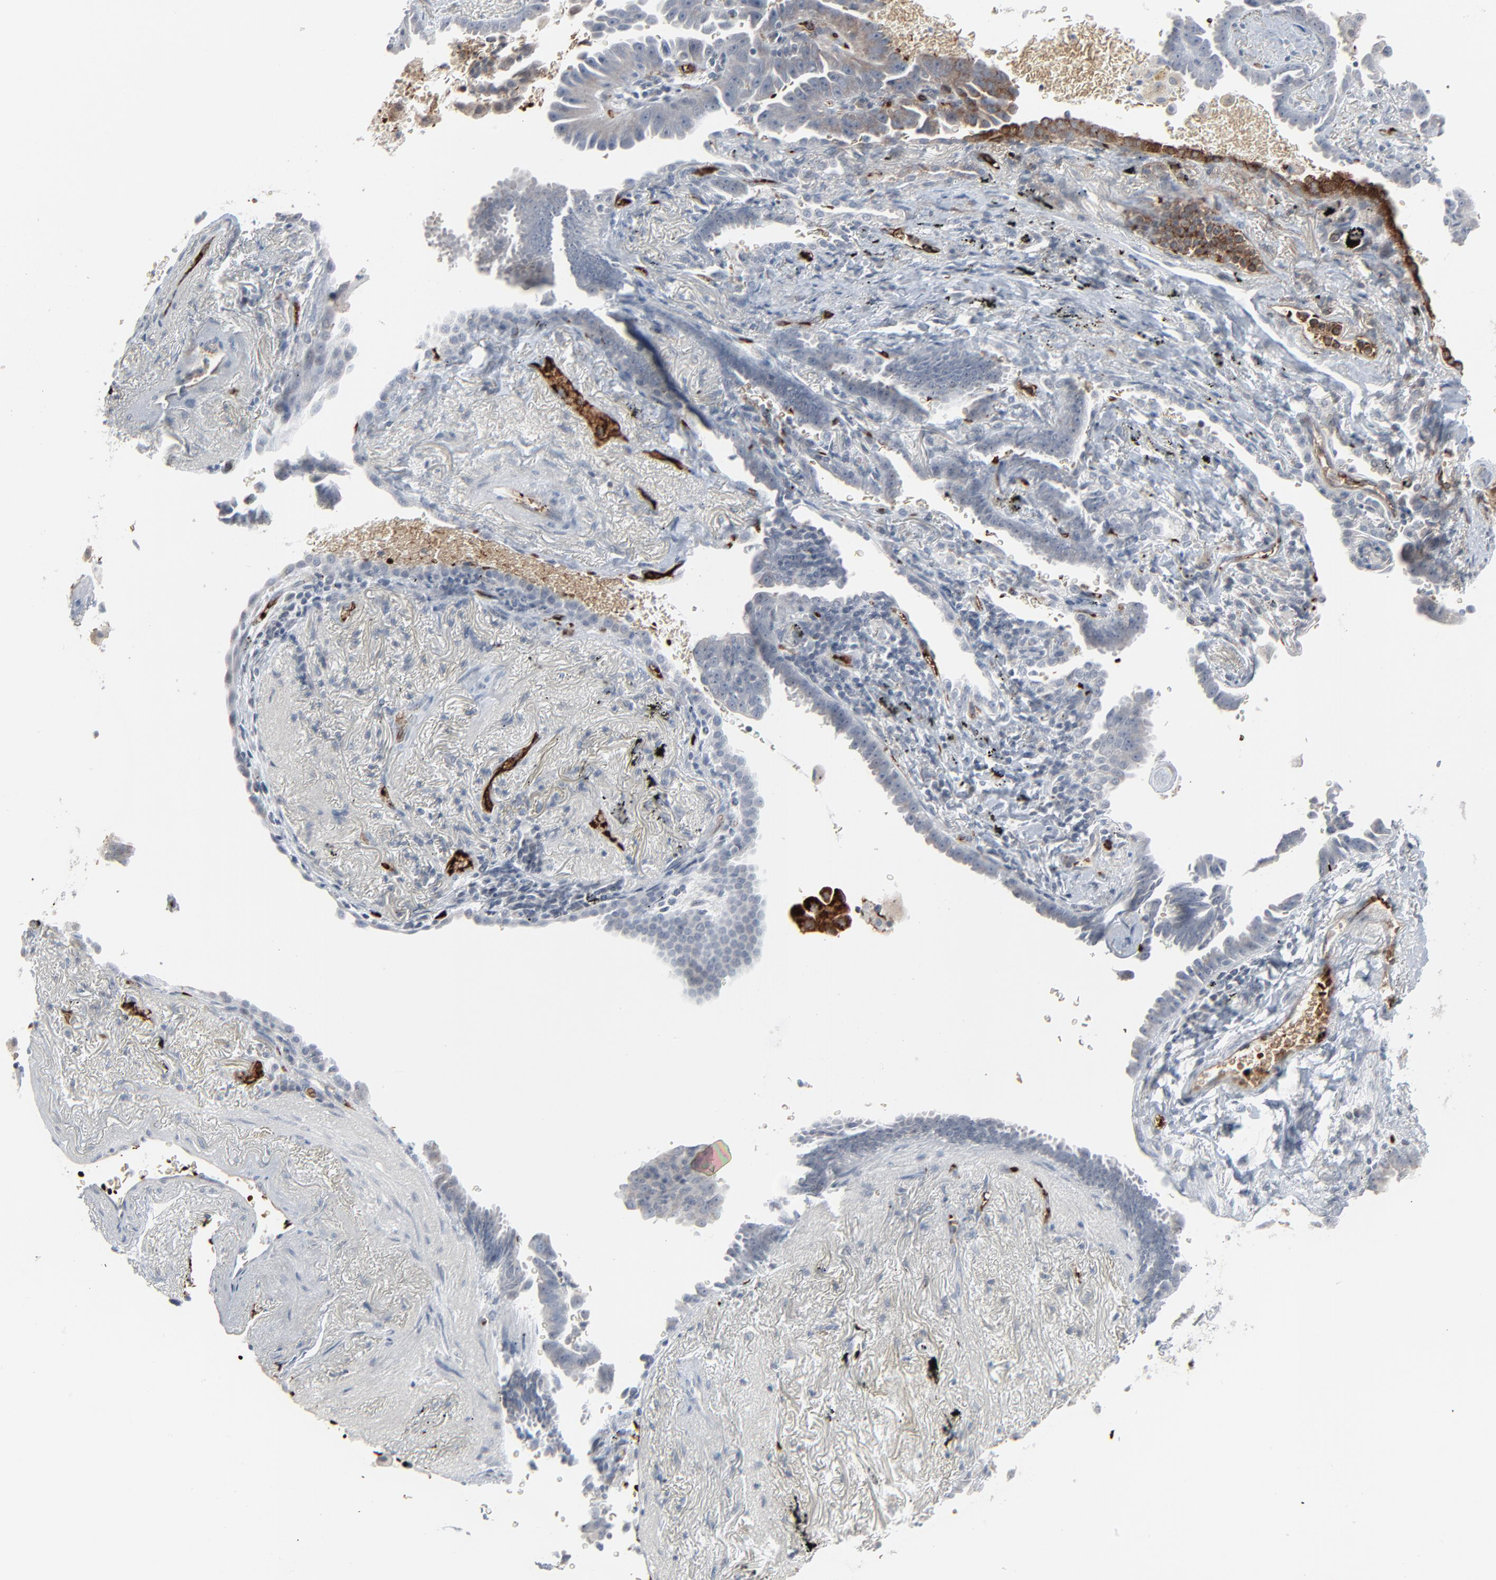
{"staining": {"intensity": "negative", "quantity": "none", "location": "none"}, "tissue": "lung cancer", "cell_type": "Tumor cells", "image_type": "cancer", "snomed": [{"axis": "morphology", "description": "Adenocarcinoma, NOS"}, {"axis": "topography", "description": "Lung"}], "caption": "This is an immunohistochemistry histopathology image of lung cancer. There is no staining in tumor cells.", "gene": "SAGE1", "patient": {"sex": "female", "age": 64}}